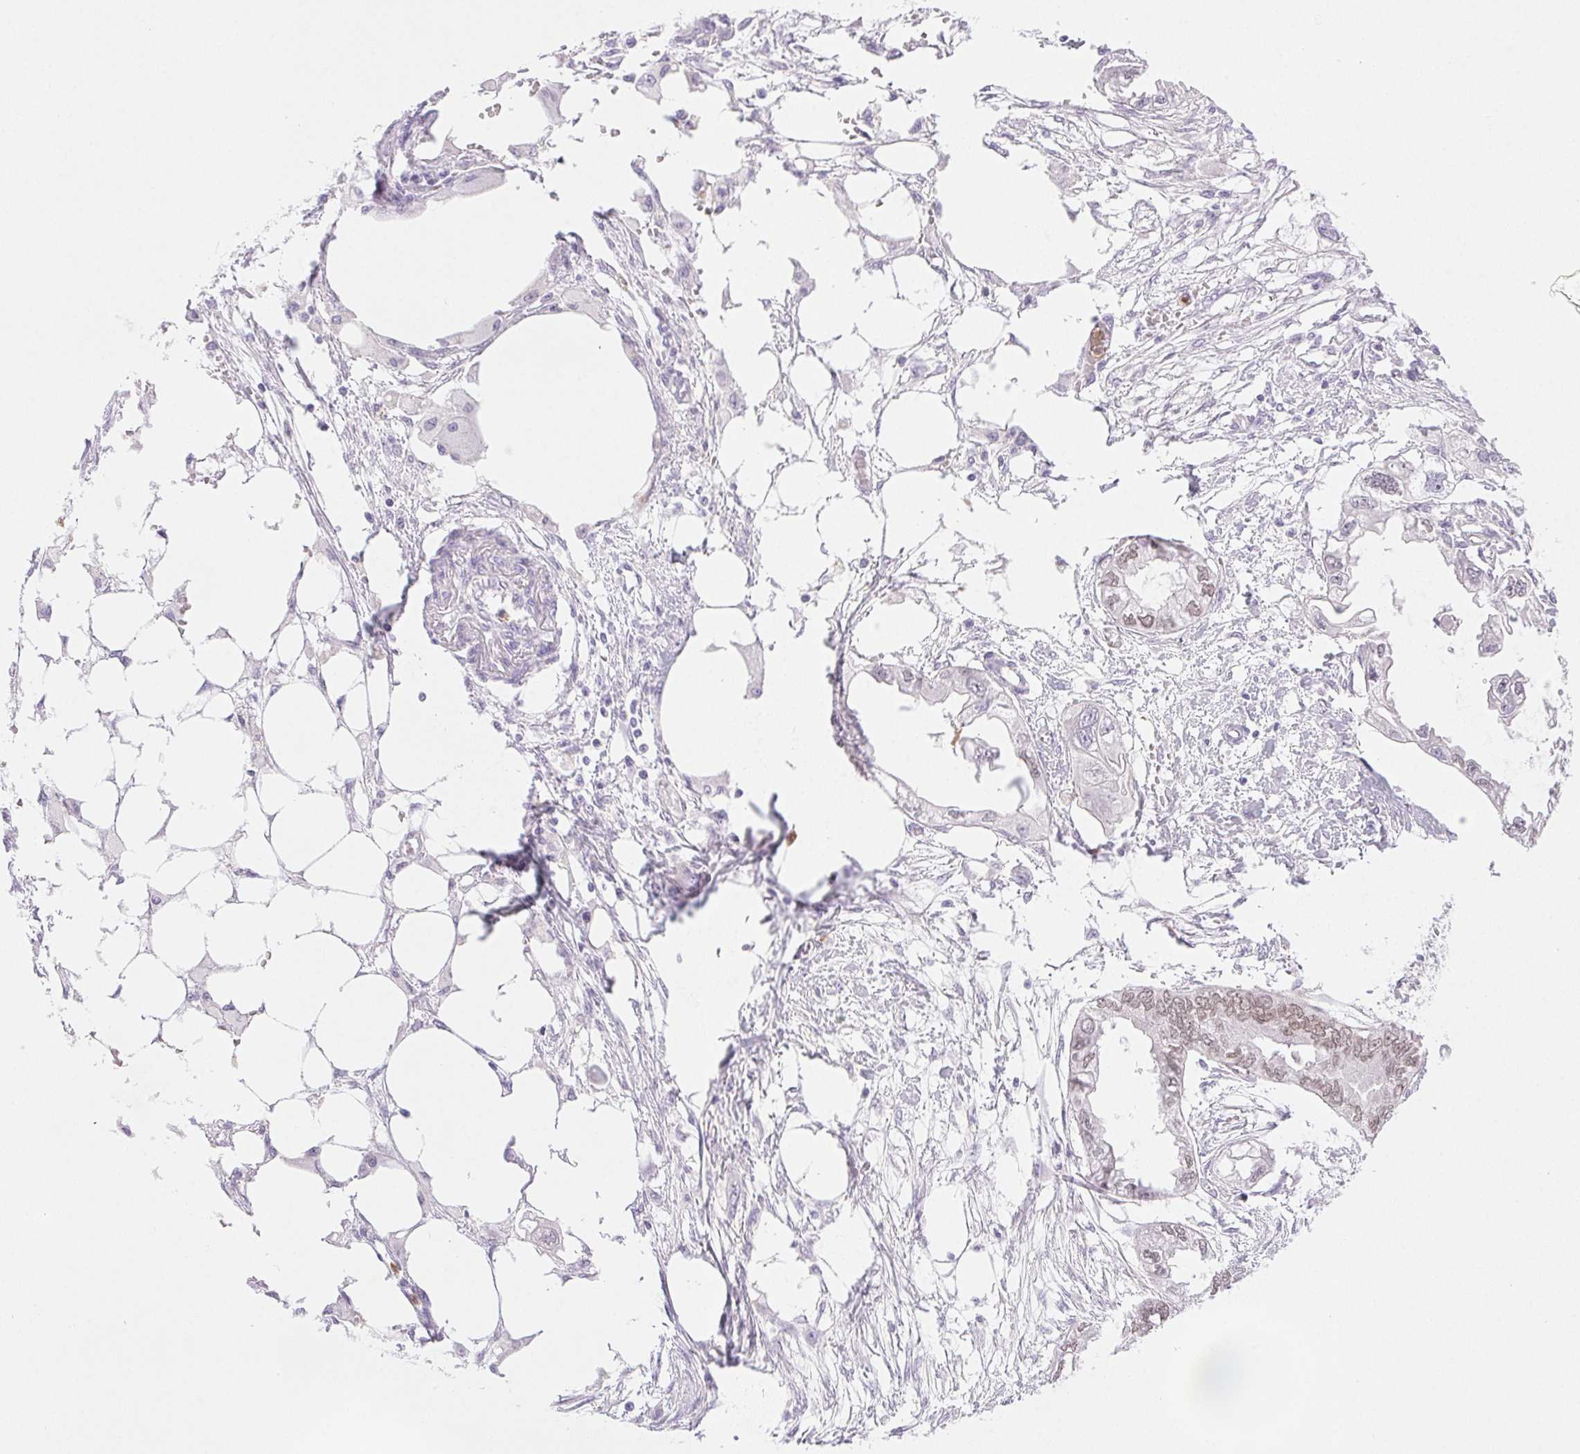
{"staining": {"intensity": "moderate", "quantity": "<25%", "location": "nuclear"}, "tissue": "endometrial cancer", "cell_type": "Tumor cells", "image_type": "cancer", "snomed": [{"axis": "morphology", "description": "Adenocarcinoma, NOS"}, {"axis": "morphology", "description": "Adenocarcinoma, metastatic, NOS"}, {"axis": "topography", "description": "Adipose tissue"}, {"axis": "topography", "description": "Endometrium"}], "caption": "Brown immunohistochemical staining in endometrial adenocarcinoma displays moderate nuclear expression in about <25% of tumor cells.", "gene": "EMX2", "patient": {"sex": "female", "age": 67}}